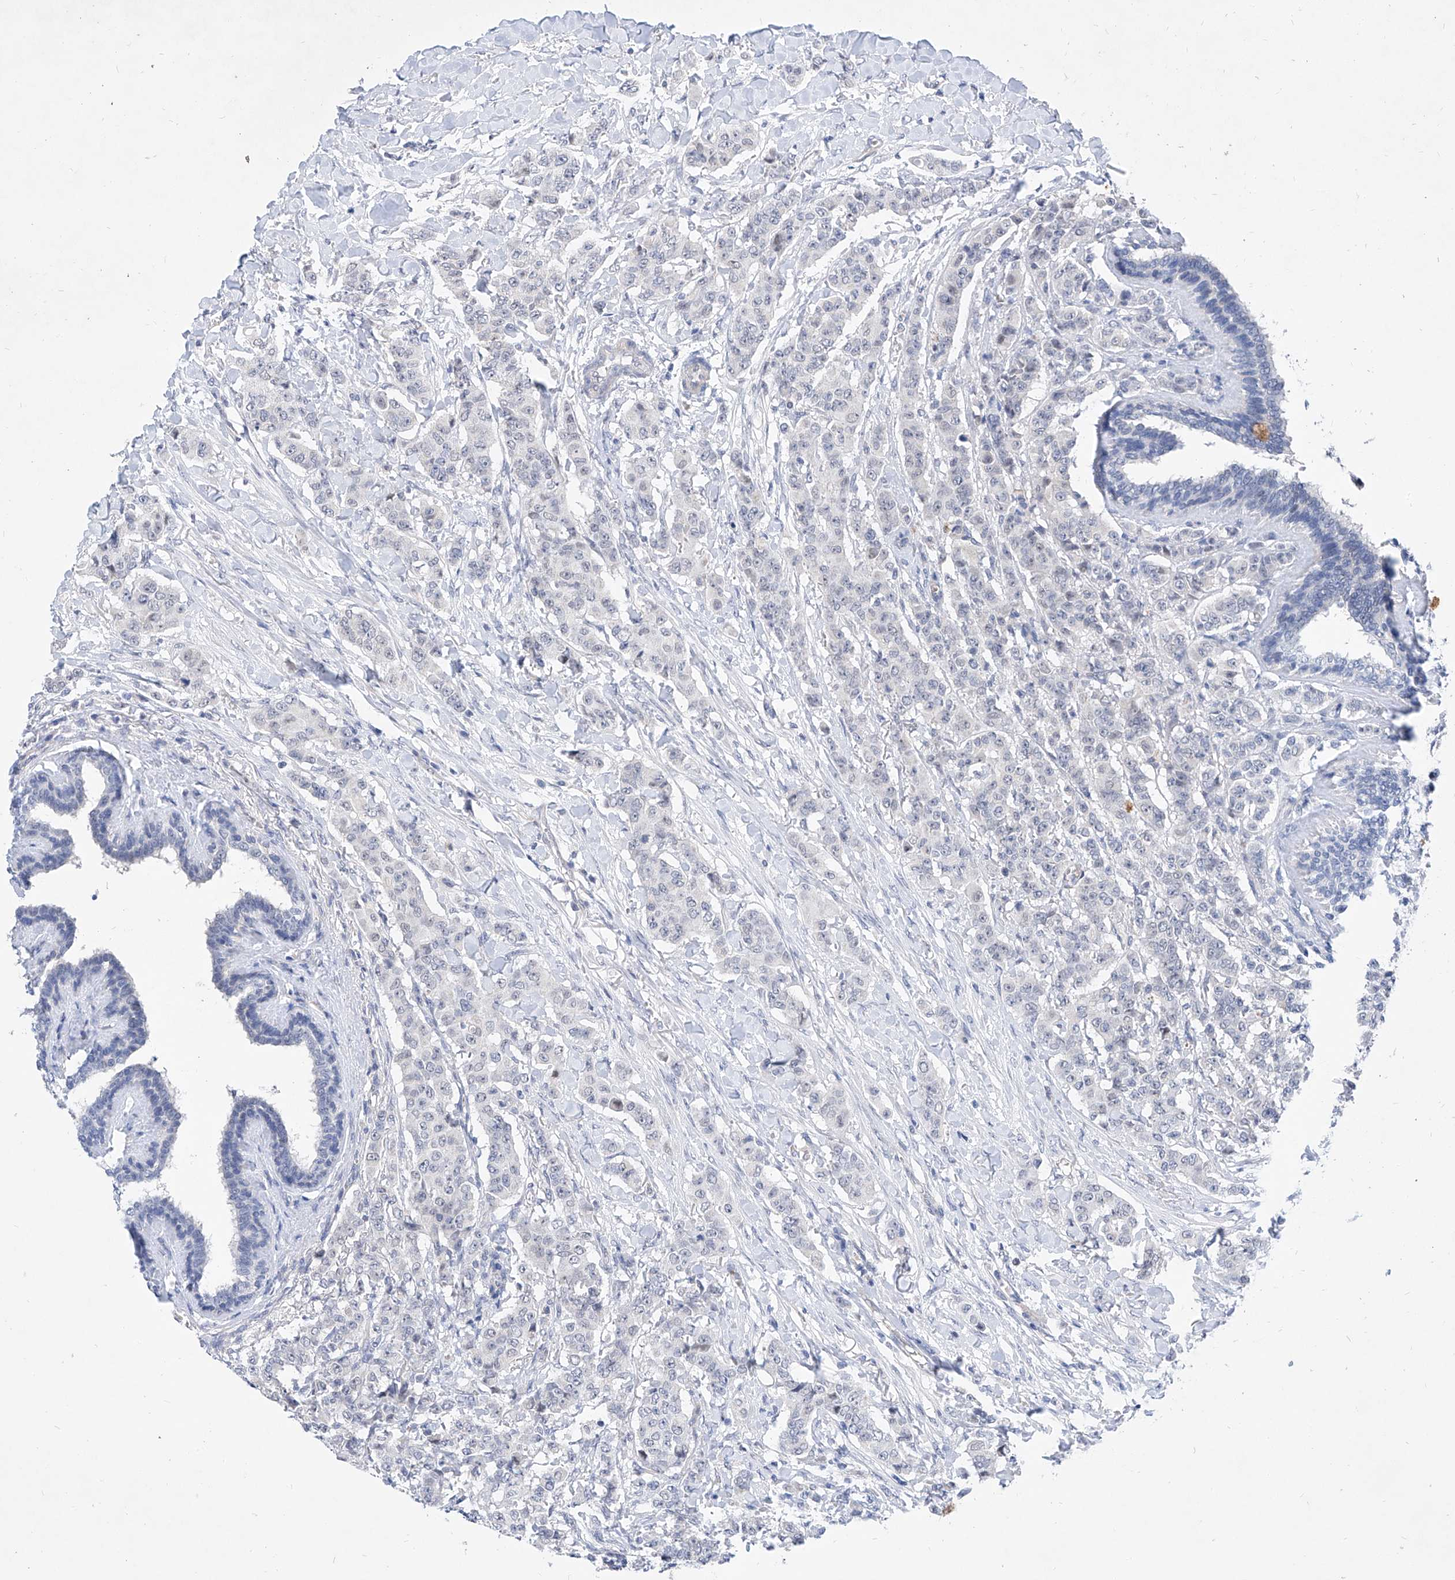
{"staining": {"intensity": "negative", "quantity": "none", "location": "none"}, "tissue": "breast cancer", "cell_type": "Tumor cells", "image_type": "cancer", "snomed": [{"axis": "morphology", "description": "Duct carcinoma"}, {"axis": "topography", "description": "Breast"}], "caption": "Image shows no protein staining in tumor cells of breast cancer tissue. Brightfield microscopy of immunohistochemistry (IHC) stained with DAB (brown) and hematoxylin (blue), captured at high magnification.", "gene": "BPTF", "patient": {"sex": "female", "age": 40}}